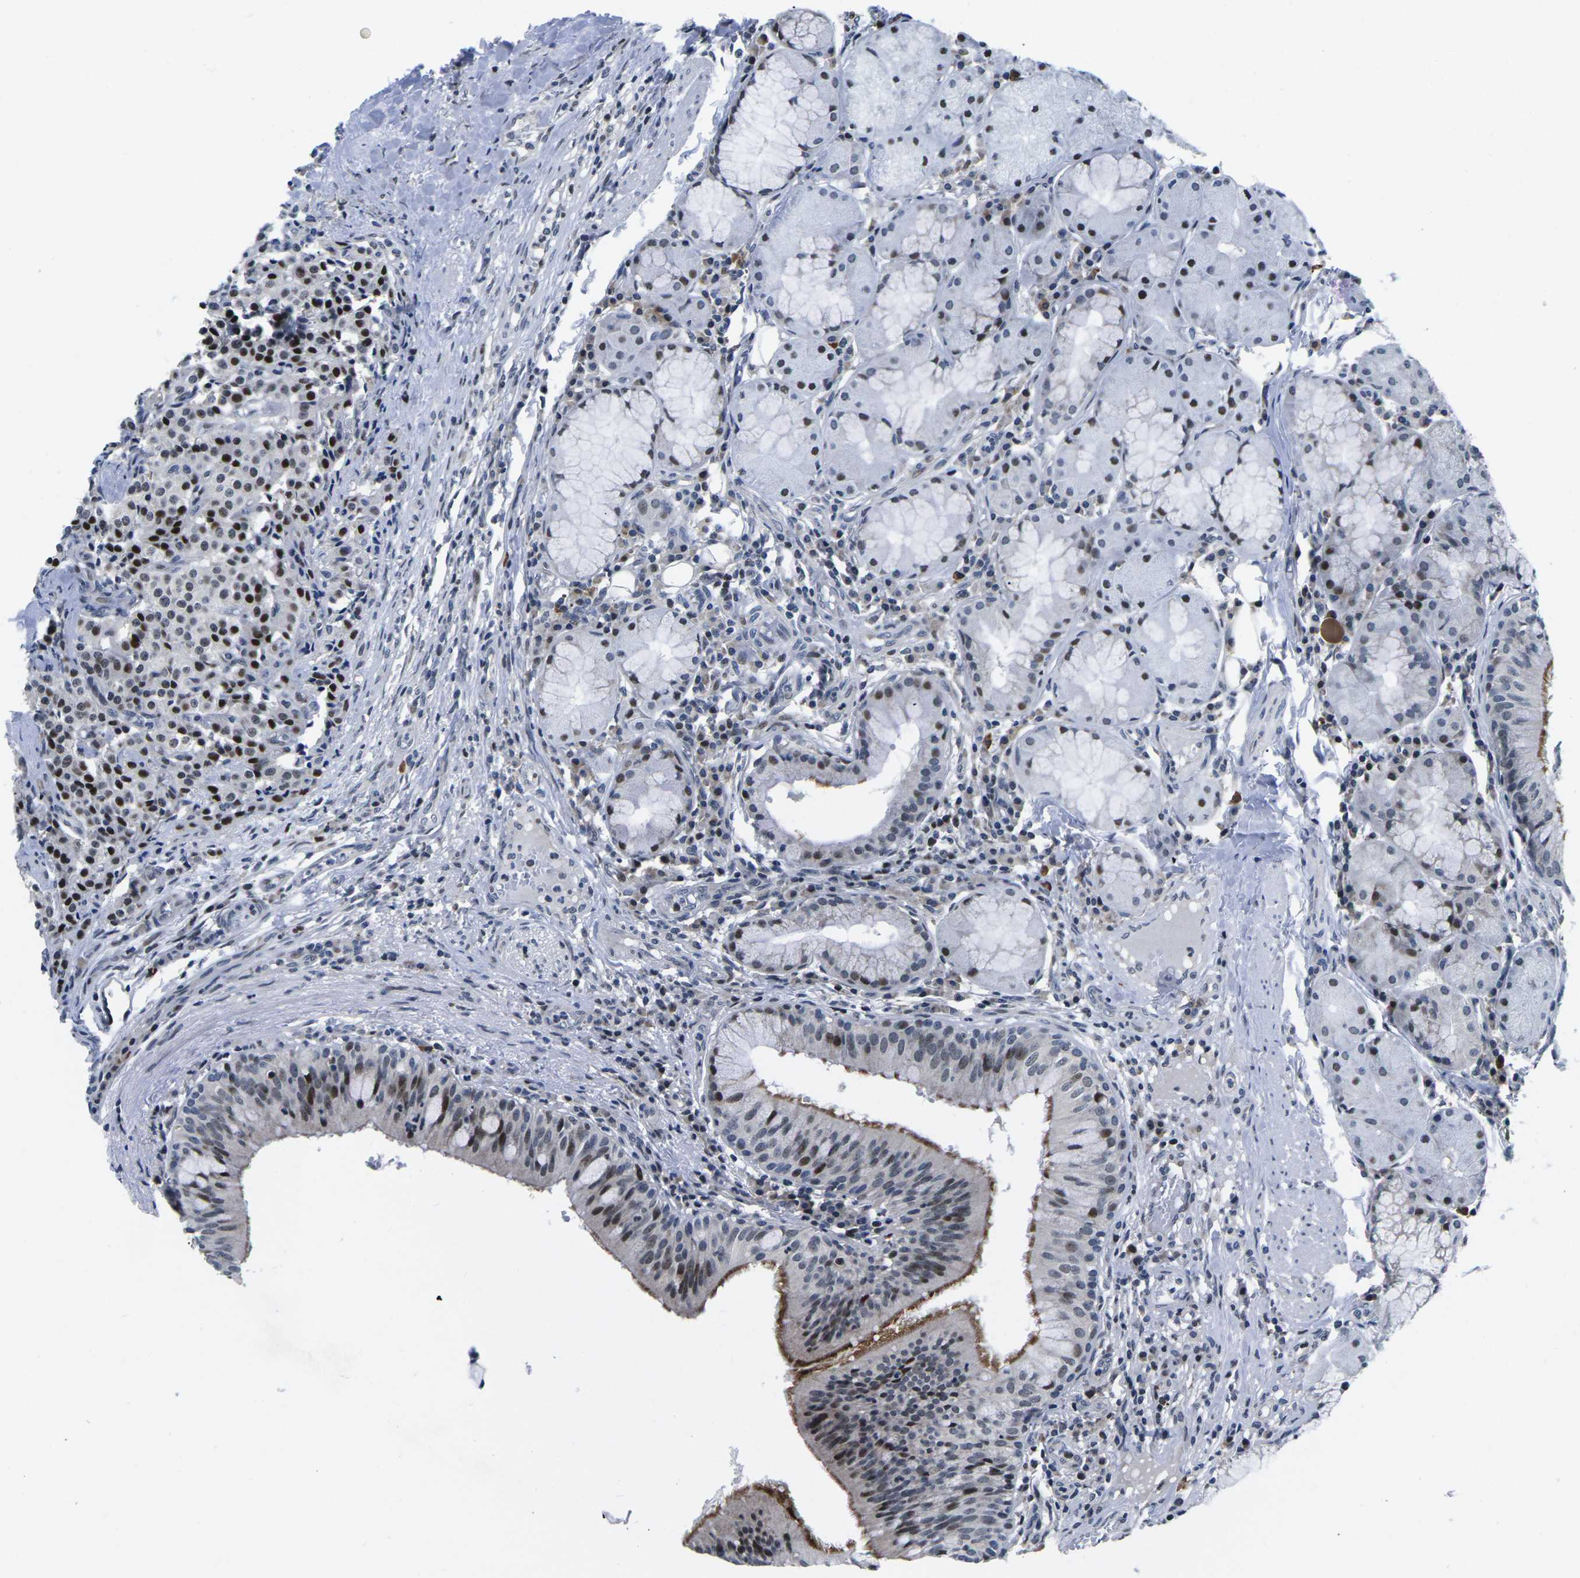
{"staining": {"intensity": "strong", "quantity": "25%-75%", "location": "nuclear"}, "tissue": "carcinoid", "cell_type": "Tumor cells", "image_type": "cancer", "snomed": [{"axis": "morphology", "description": "Carcinoid, malignant, NOS"}, {"axis": "topography", "description": "Lung"}], "caption": "Protein staining of carcinoid tissue displays strong nuclear expression in about 25%-75% of tumor cells.", "gene": "CDC73", "patient": {"sex": "male", "age": 30}}